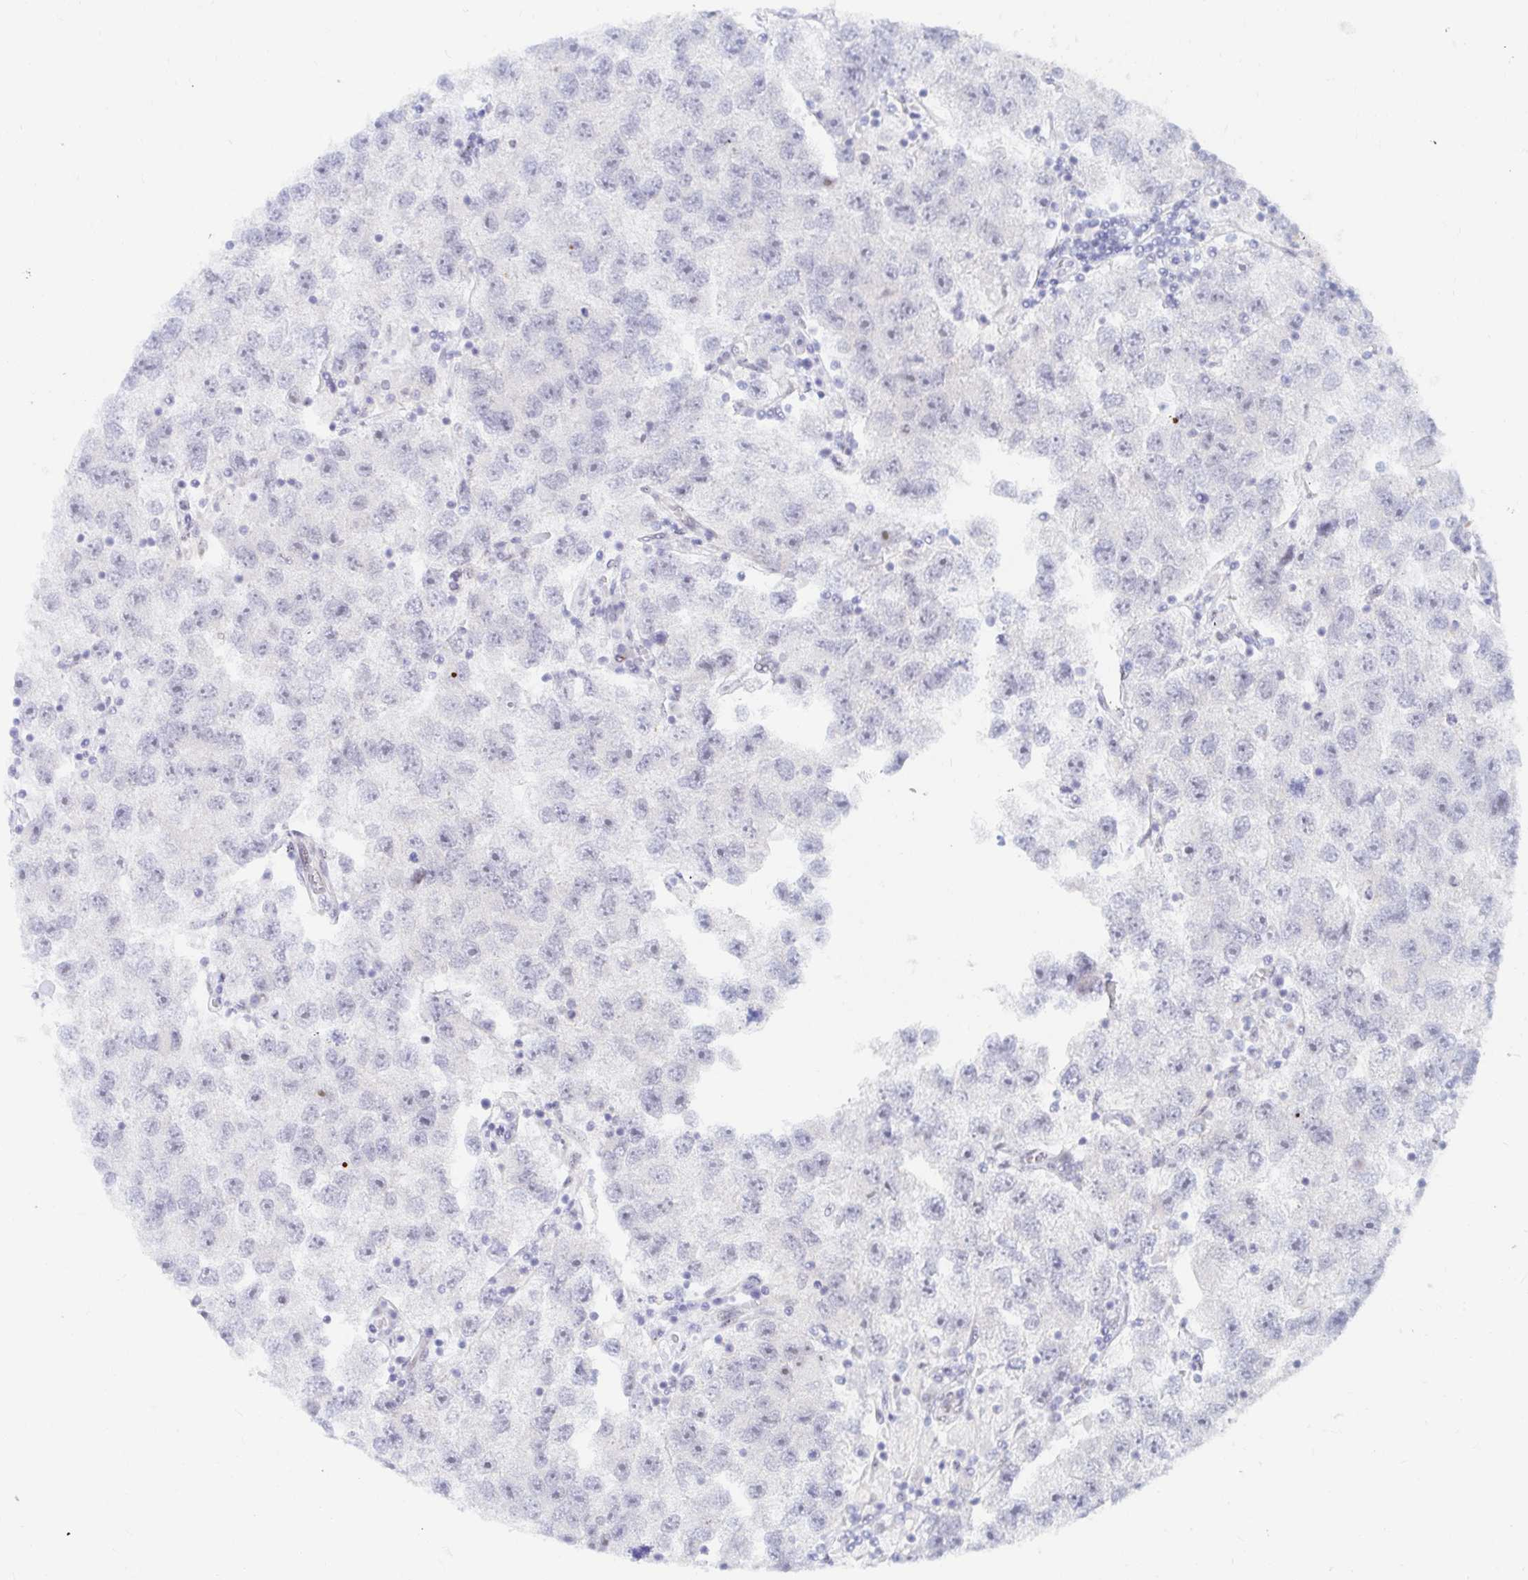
{"staining": {"intensity": "negative", "quantity": "none", "location": "none"}, "tissue": "testis cancer", "cell_type": "Tumor cells", "image_type": "cancer", "snomed": [{"axis": "morphology", "description": "Seminoma, NOS"}, {"axis": "topography", "description": "Testis"}], "caption": "This image is of testis seminoma stained with immunohistochemistry to label a protein in brown with the nuclei are counter-stained blue. There is no expression in tumor cells.", "gene": "COL28A1", "patient": {"sex": "male", "age": 26}}